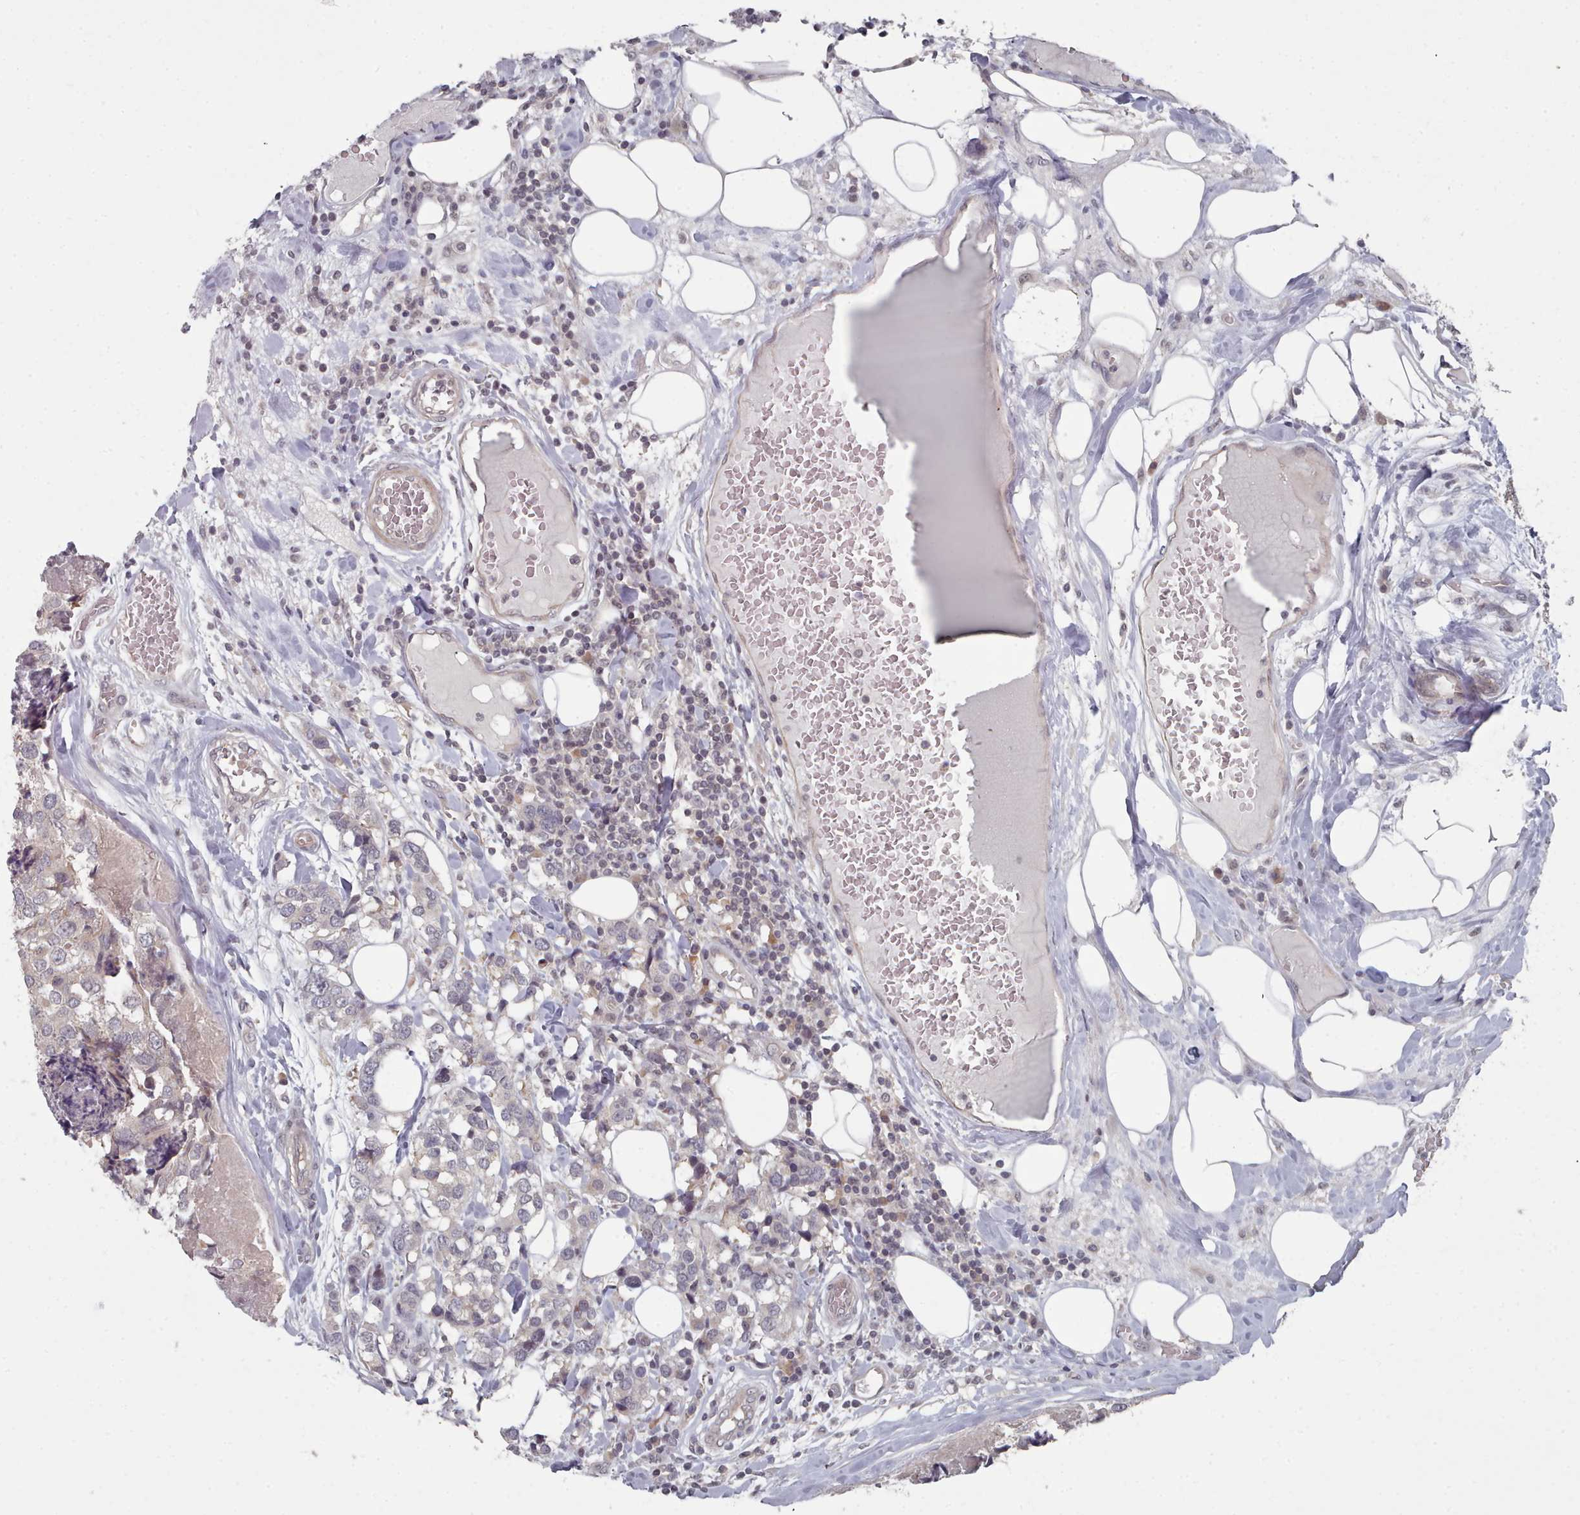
{"staining": {"intensity": "negative", "quantity": "none", "location": "none"}, "tissue": "breast cancer", "cell_type": "Tumor cells", "image_type": "cancer", "snomed": [{"axis": "morphology", "description": "Lobular carcinoma"}, {"axis": "topography", "description": "Breast"}], "caption": "A photomicrograph of human breast lobular carcinoma is negative for staining in tumor cells. (DAB (3,3'-diaminobenzidine) immunohistochemistry (IHC), high magnification).", "gene": "HYAL3", "patient": {"sex": "female", "age": 59}}